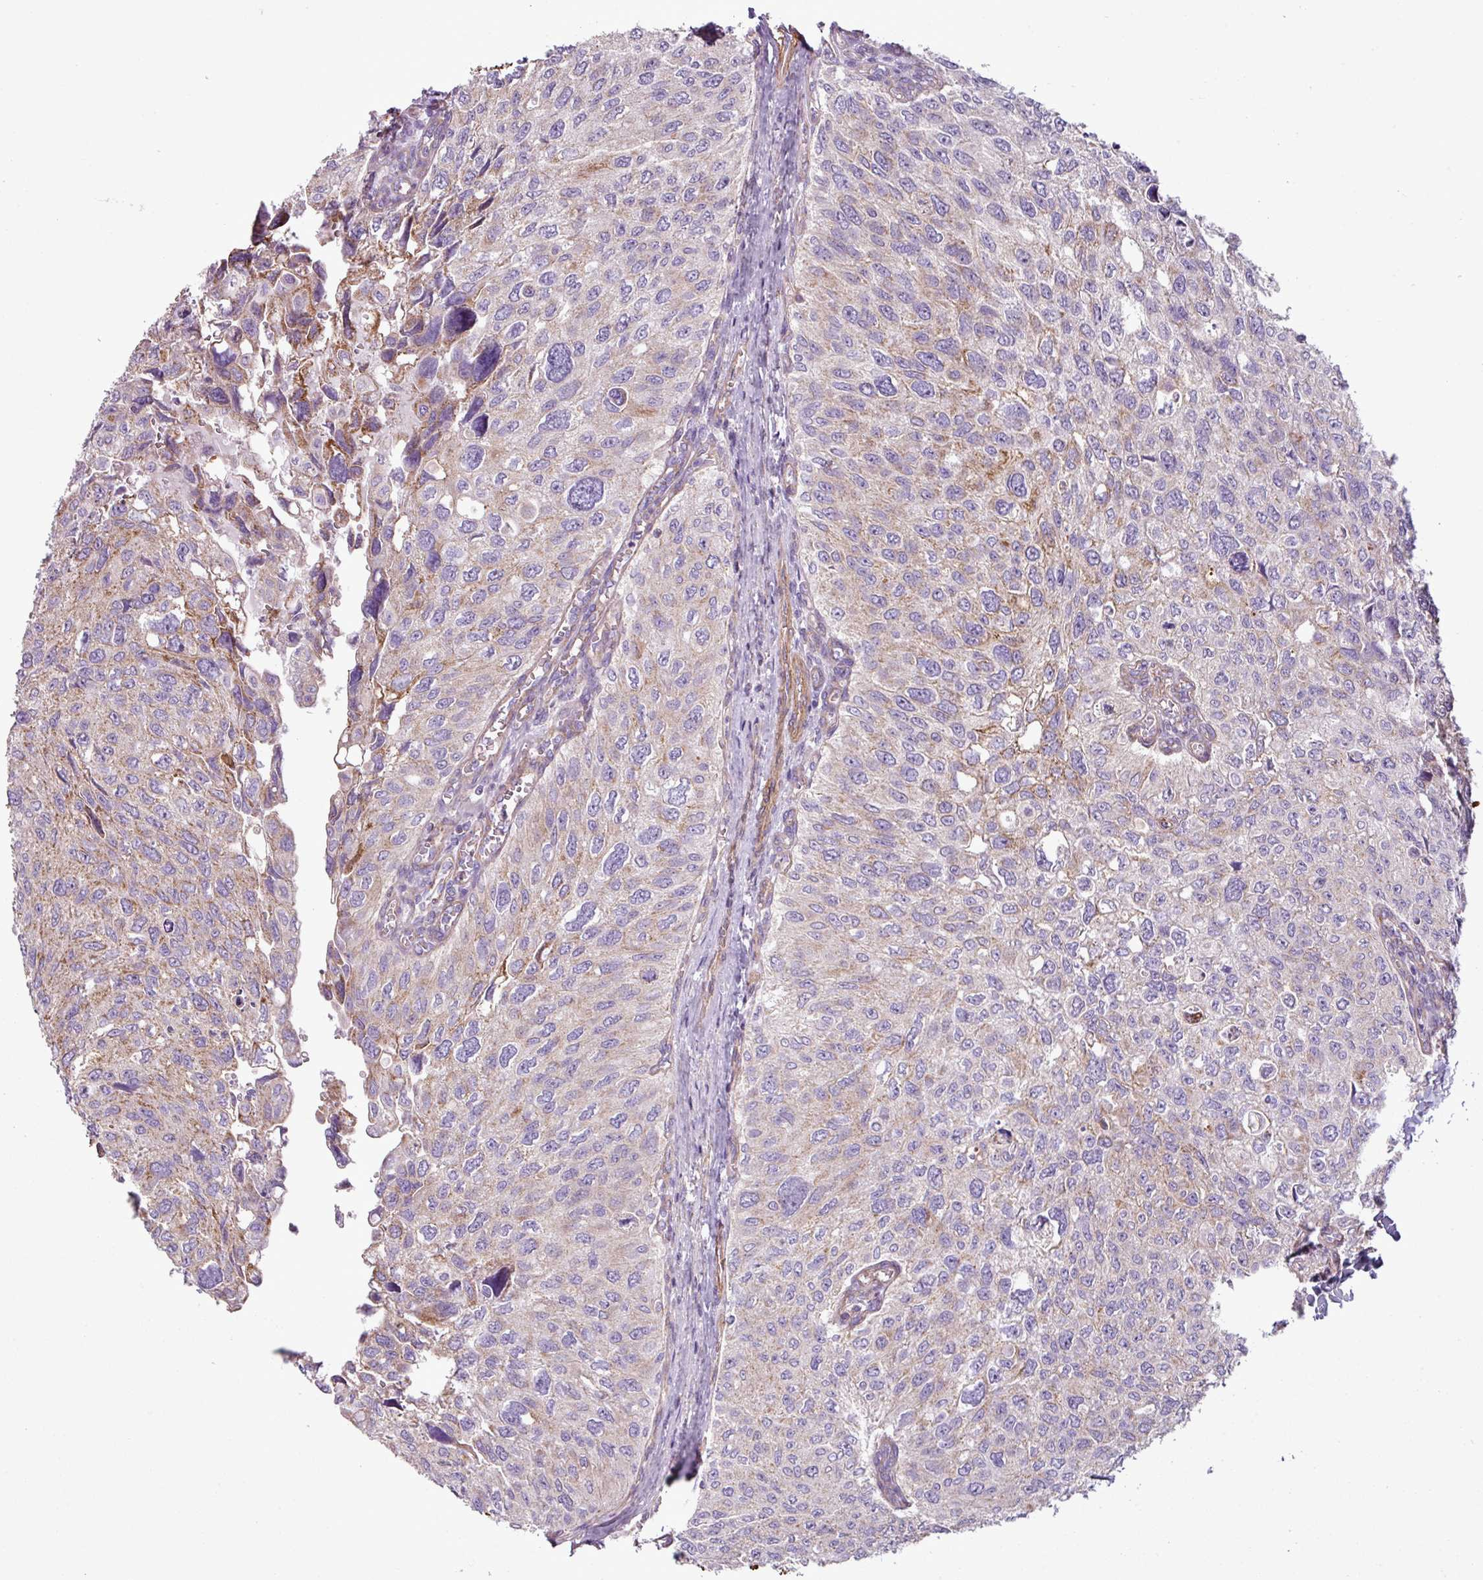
{"staining": {"intensity": "moderate", "quantity": "25%-75%", "location": "cytoplasmic/membranous"}, "tissue": "urothelial cancer", "cell_type": "Tumor cells", "image_type": "cancer", "snomed": [{"axis": "morphology", "description": "Urothelial carcinoma, NOS"}, {"axis": "topography", "description": "Urinary bladder"}], "caption": "Tumor cells demonstrate moderate cytoplasmic/membranous staining in about 25%-75% of cells in urothelial cancer.", "gene": "BTN2A2", "patient": {"sex": "male", "age": 80}}